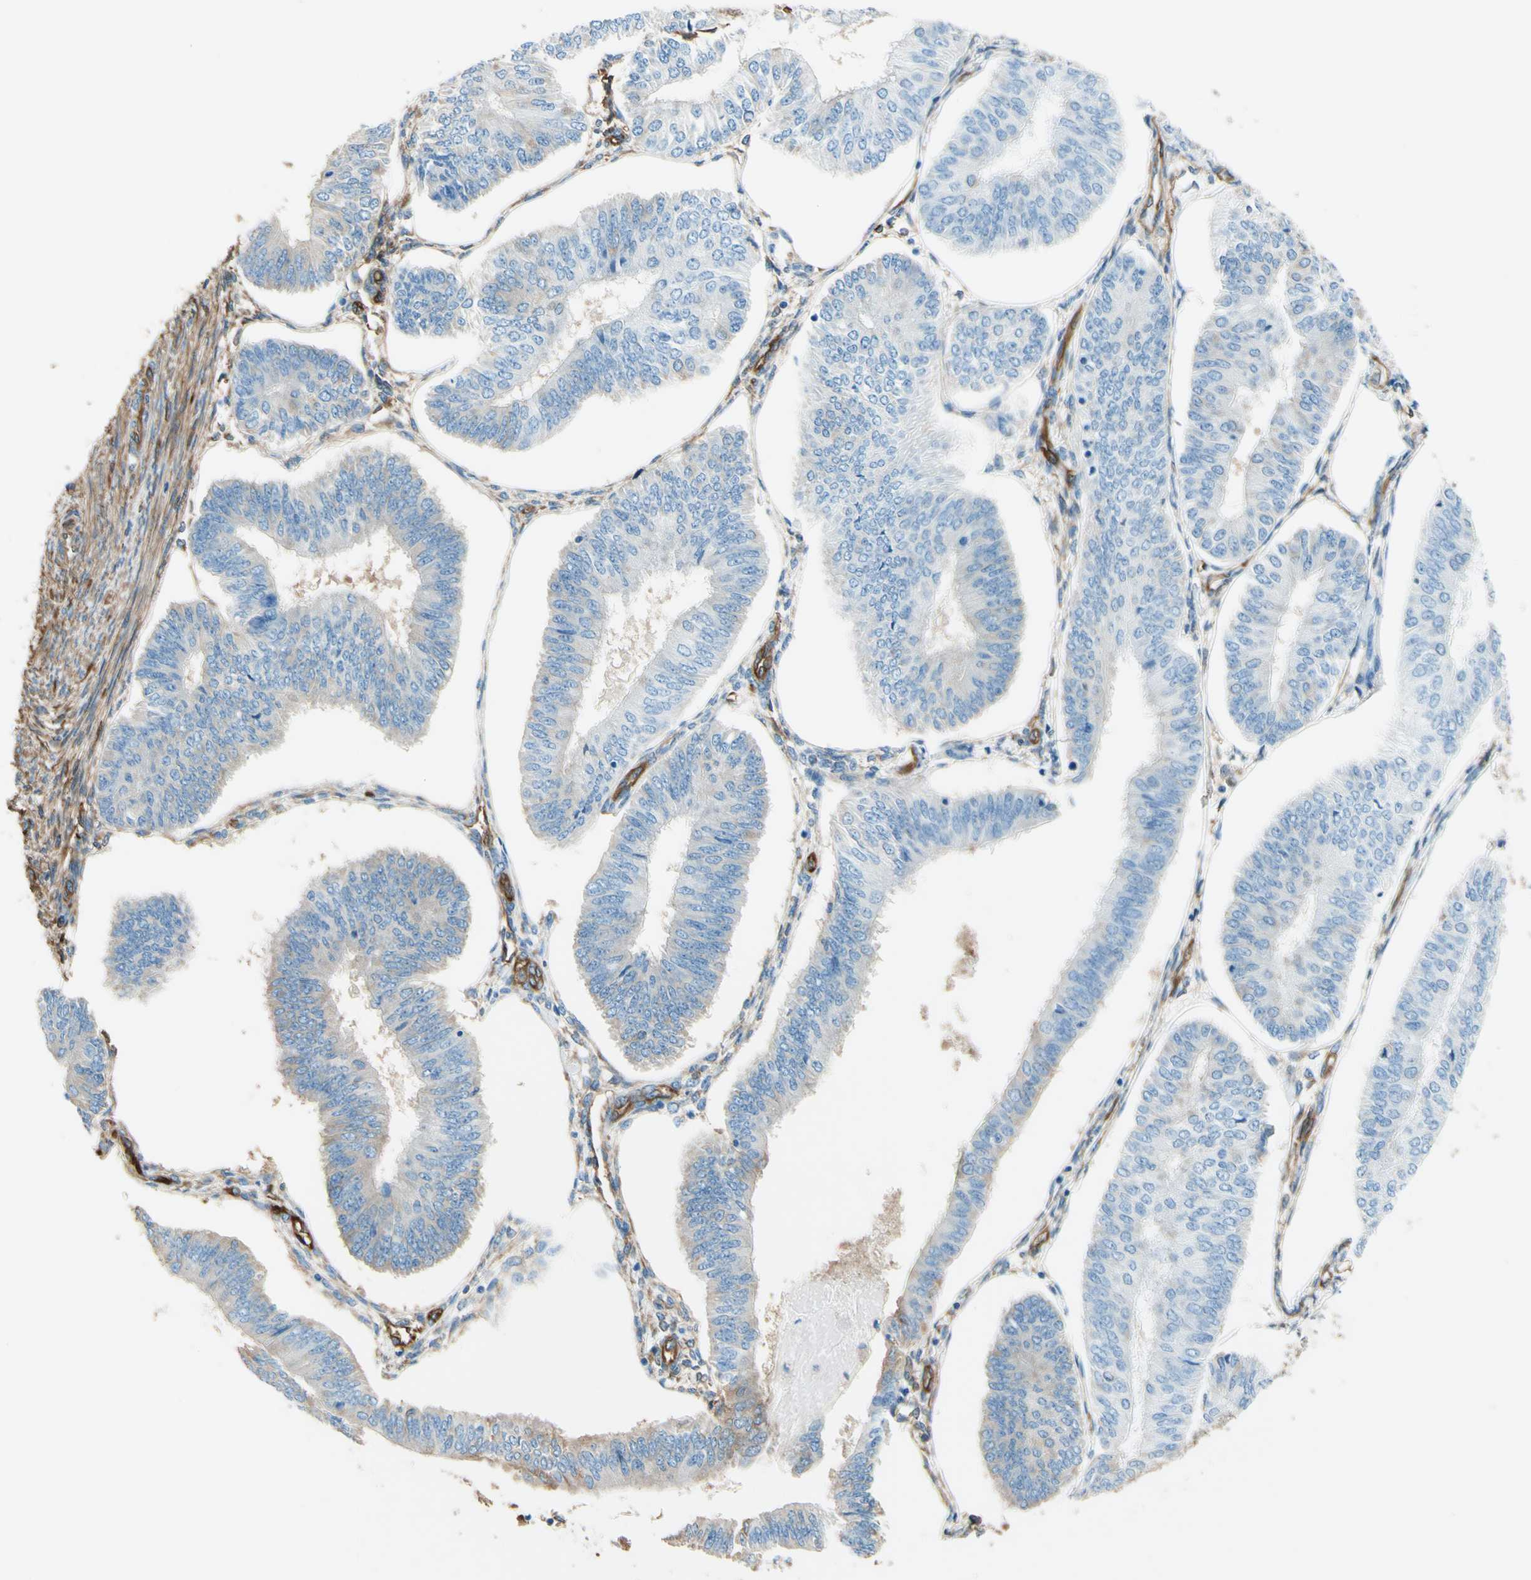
{"staining": {"intensity": "negative", "quantity": "none", "location": "none"}, "tissue": "endometrial cancer", "cell_type": "Tumor cells", "image_type": "cancer", "snomed": [{"axis": "morphology", "description": "Adenocarcinoma, NOS"}, {"axis": "topography", "description": "Endometrium"}], "caption": "Immunohistochemical staining of adenocarcinoma (endometrial) shows no significant expression in tumor cells. Nuclei are stained in blue.", "gene": "DPYSL3", "patient": {"sex": "female", "age": 58}}